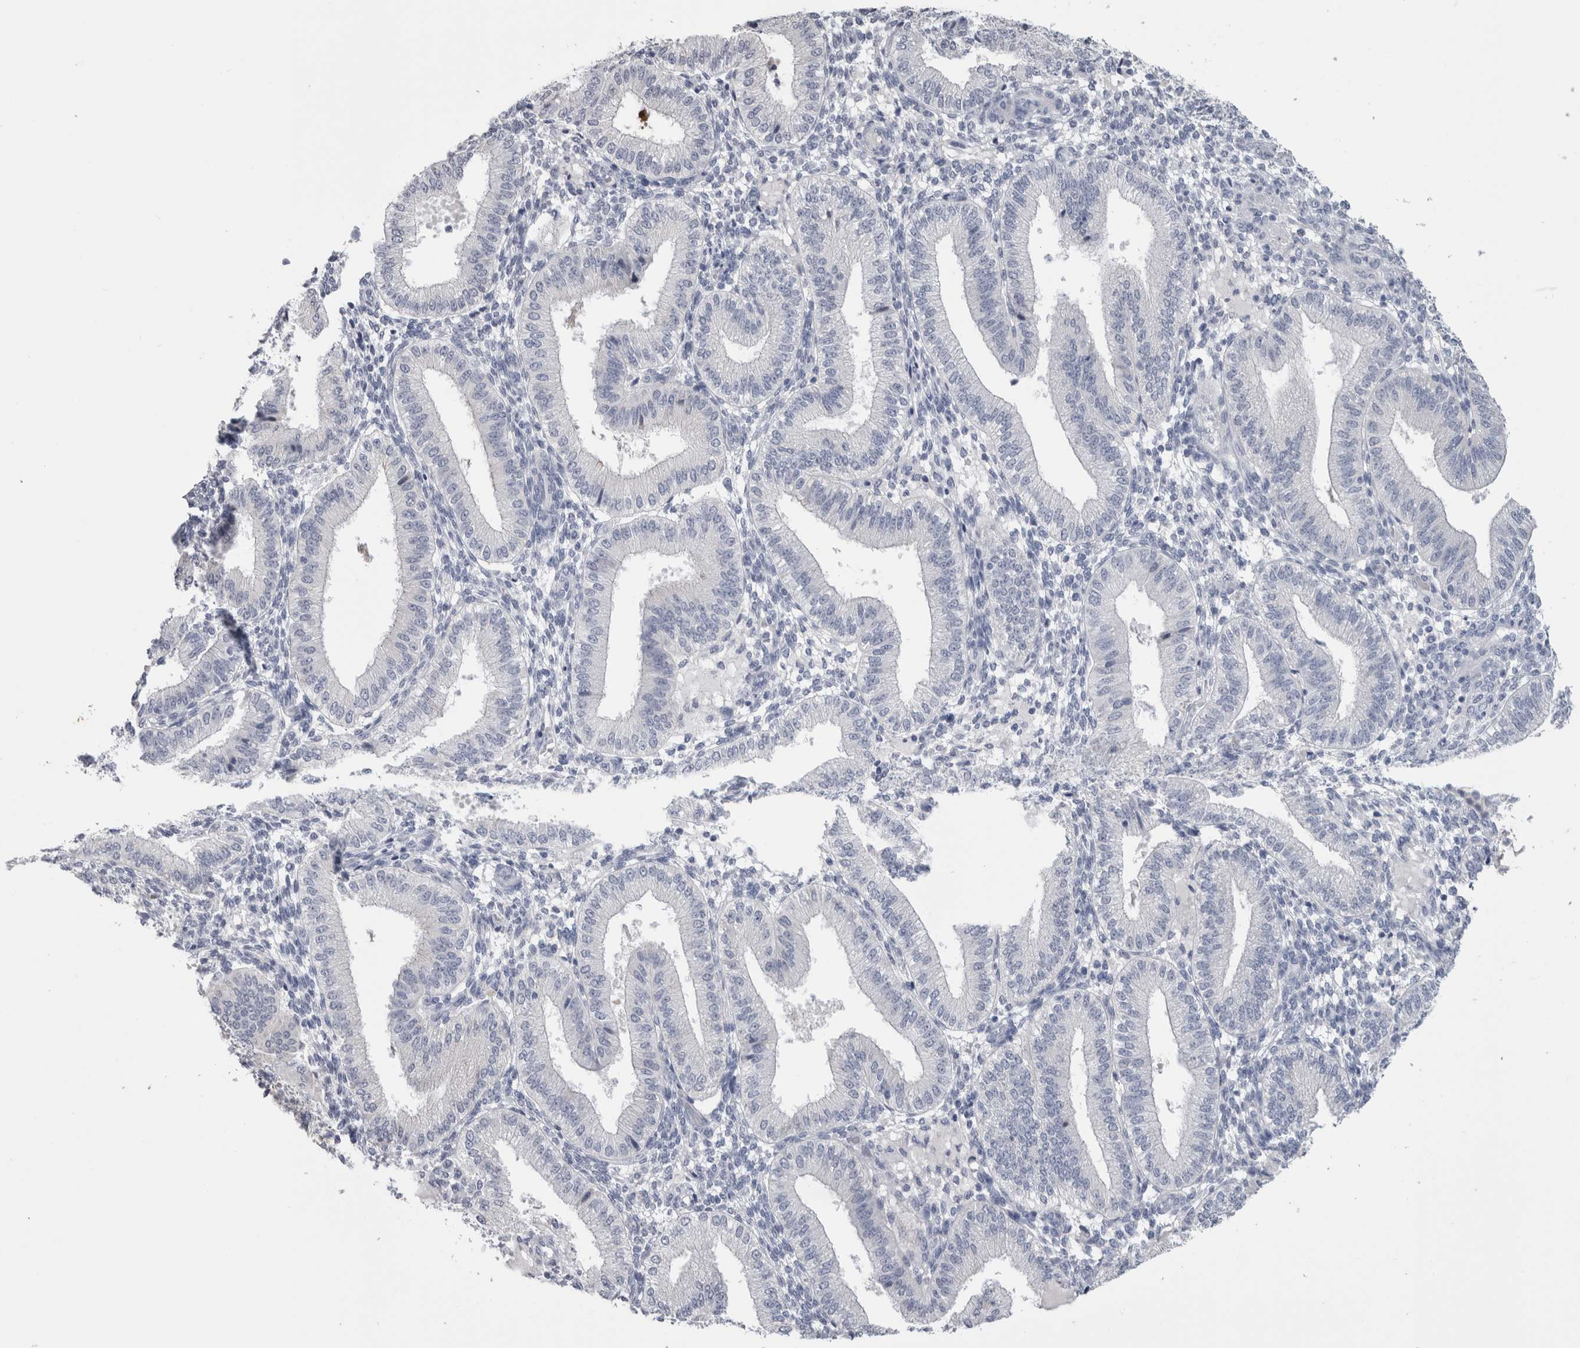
{"staining": {"intensity": "negative", "quantity": "none", "location": "none"}, "tissue": "endometrium", "cell_type": "Cells in endometrial stroma", "image_type": "normal", "snomed": [{"axis": "morphology", "description": "Normal tissue, NOS"}, {"axis": "topography", "description": "Endometrium"}], "caption": "A high-resolution photomicrograph shows IHC staining of normal endometrium, which reveals no significant positivity in cells in endometrial stroma. (DAB (3,3'-diaminobenzidine) immunohistochemistry (IHC), high magnification).", "gene": "MSMB", "patient": {"sex": "female", "age": 39}}